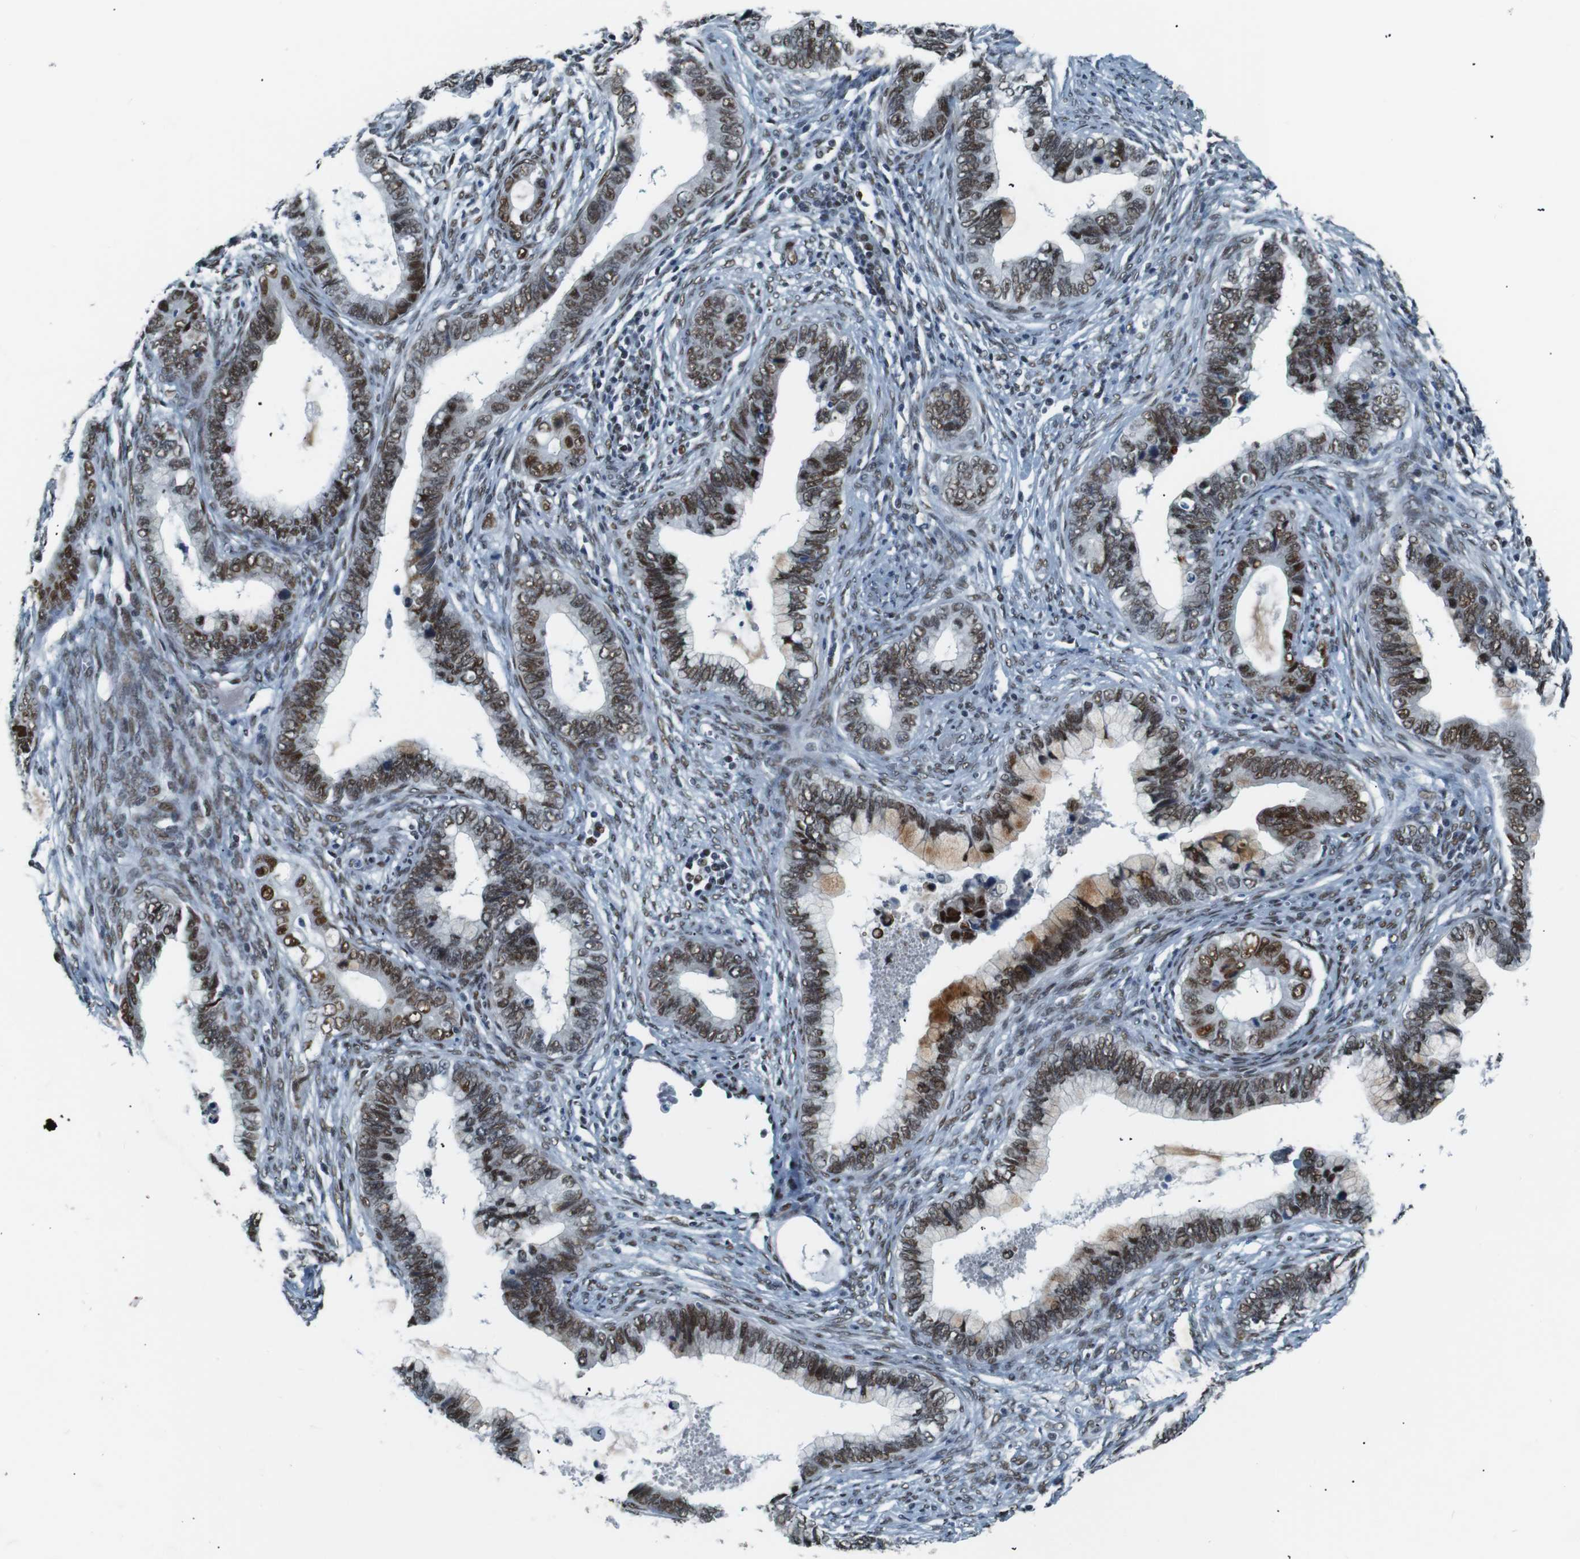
{"staining": {"intensity": "moderate", "quantity": ">75%", "location": "nuclear"}, "tissue": "cervical cancer", "cell_type": "Tumor cells", "image_type": "cancer", "snomed": [{"axis": "morphology", "description": "Adenocarcinoma, NOS"}, {"axis": "topography", "description": "Cervix"}], "caption": "Protein expression analysis of human adenocarcinoma (cervical) reveals moderate nuclear positivity in about >75% of tumor cells.", "gene": "HEXIM1", "patient": {"sex": "female", "age": 44}}